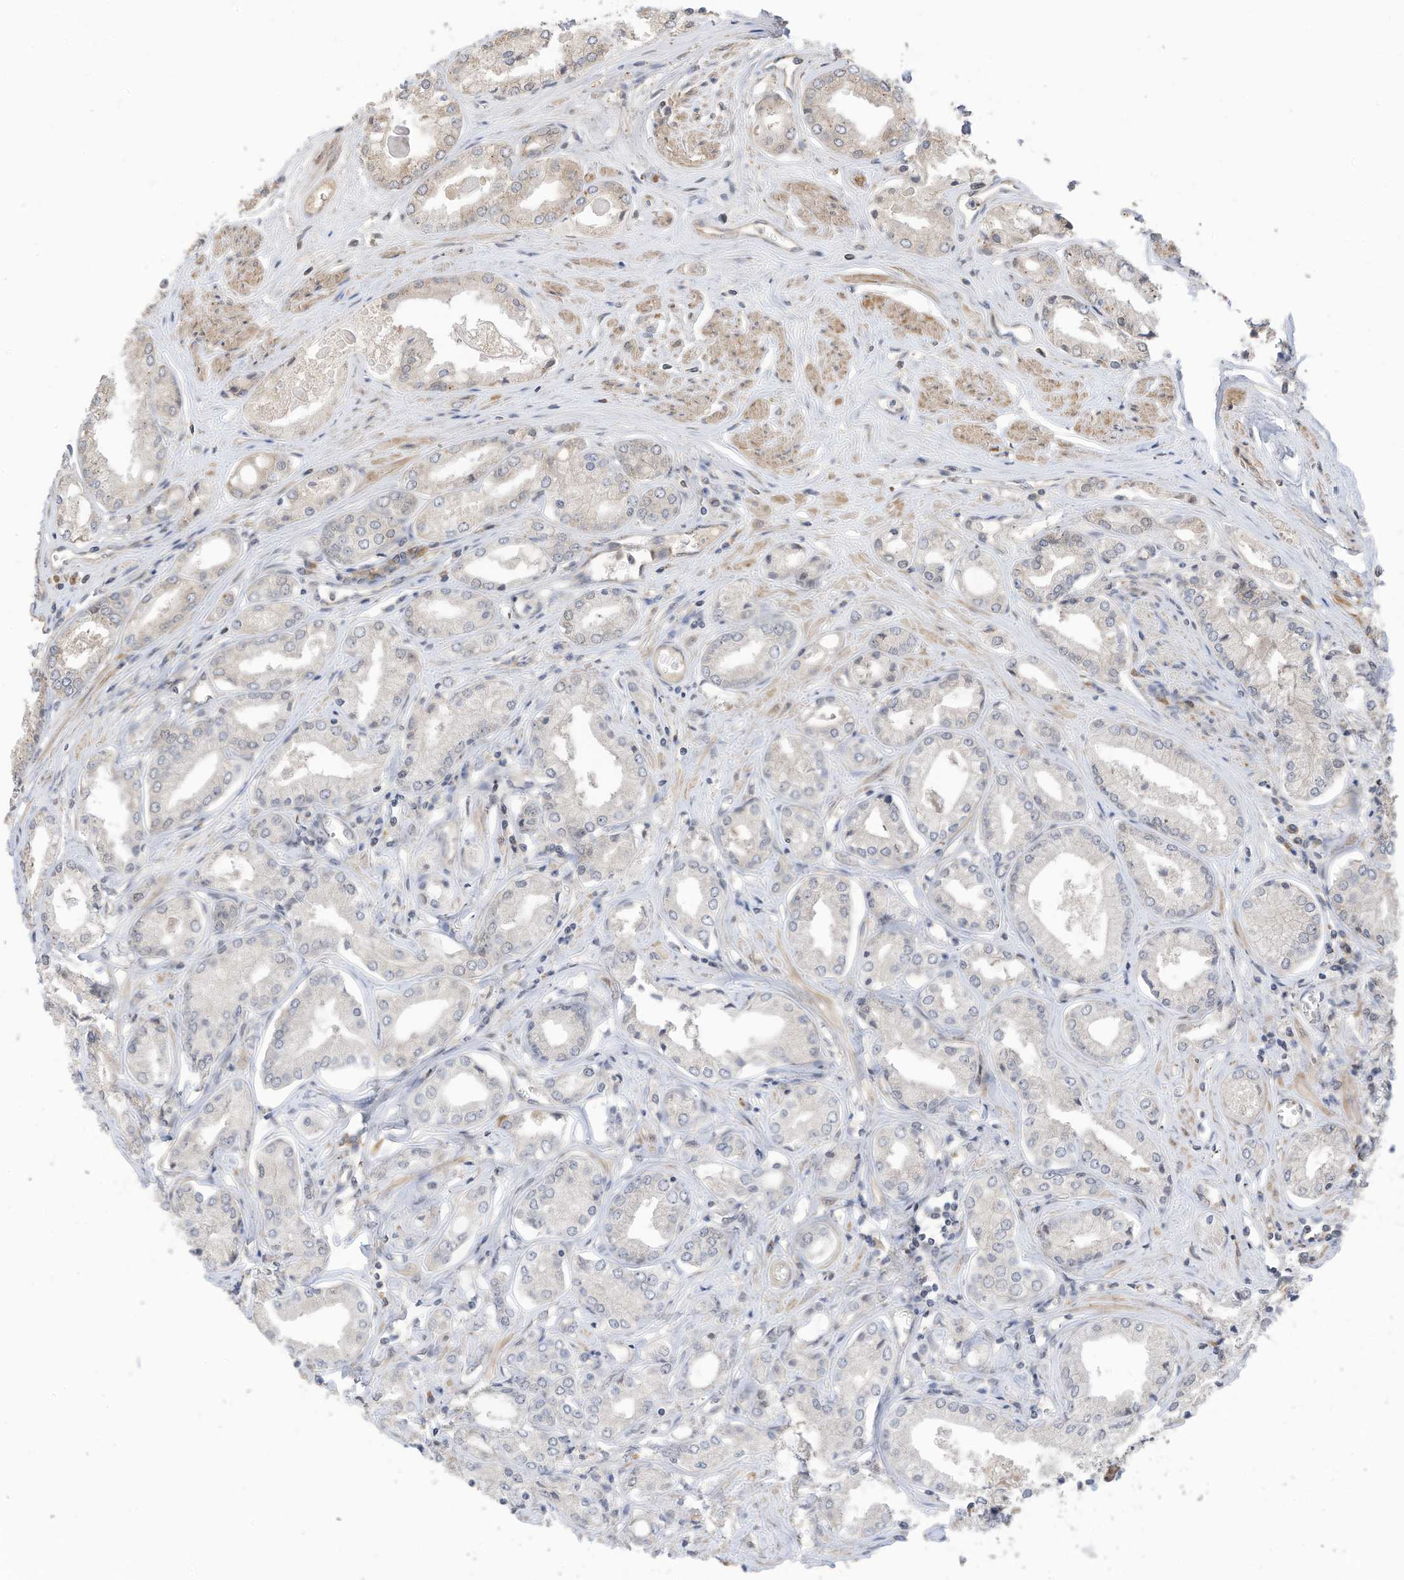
{"staining": {"intensity": "negative", "quantity": "none", "location": "none"}, "tissue": "prostate cancer", "cell_type": "Tumor cells", "image_type": "cancer", "snomed": [{"axis": "morphology", "description": "Adenocarcinoma, Low grade"}, {"axis": "topography", "description": "Prostate"}], "caption": "Human prostate cancer stained for a protein using IHC displays no staining in tumor cells.", "gene": "REC8", "patient": {"sex": "male", "age": 60}}